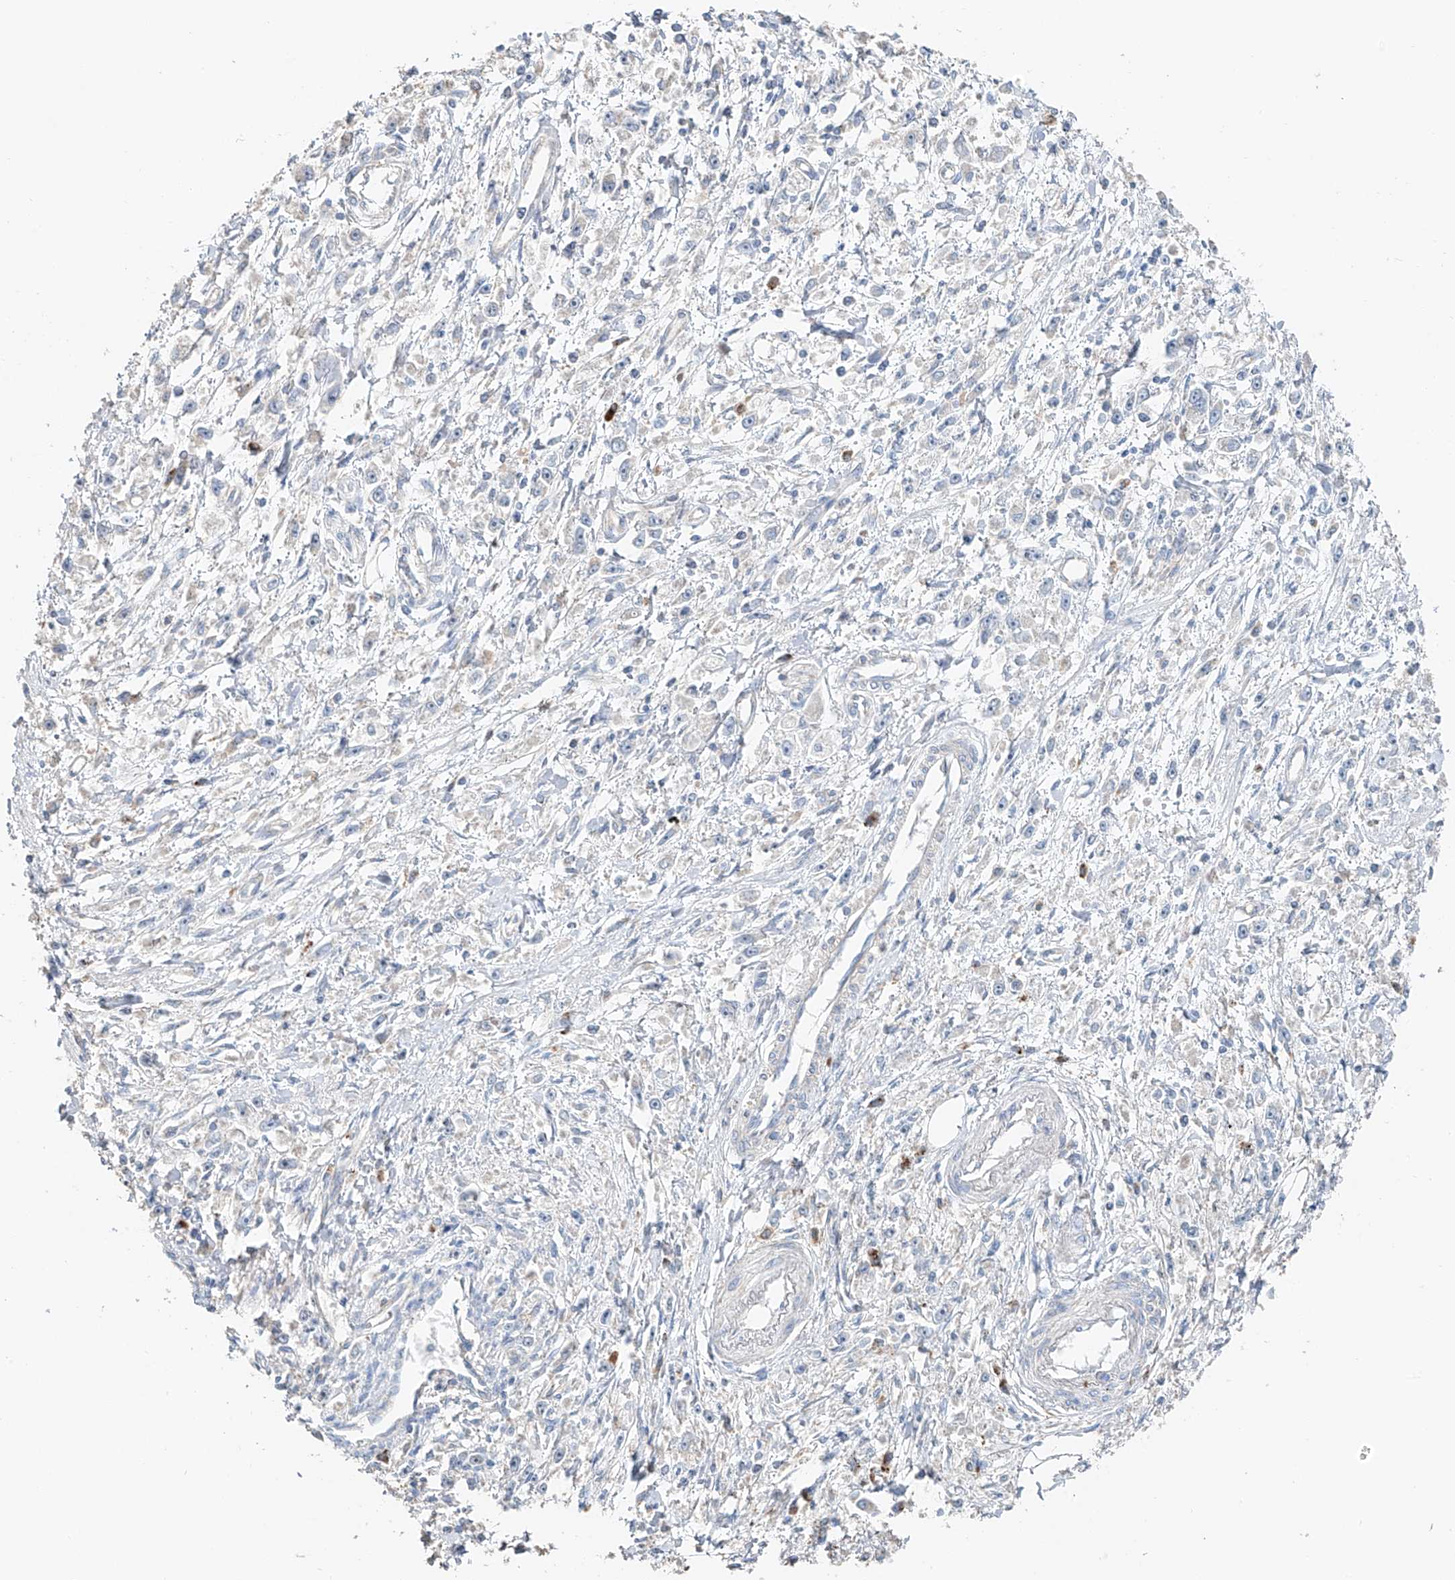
{"staining": {"intensity": "negative", "quantity": "none", "location": "none"}, "tissue": "stomach cancer", "cell_type": "Tumor cells", "image_type": "cancer", "snomed": [{"axis": "morphology", "description": "Adenocarcinoma, NOS"}, {"axis": "topography", "description": "Stomach"}], "caption": "A high-resolution photomicrograph shows IHC staining of stomach cancer, which reveals no significant expression in tumor cells.", "gene": "TRIM47", "patient": {"sex": "female", "age": 59}}